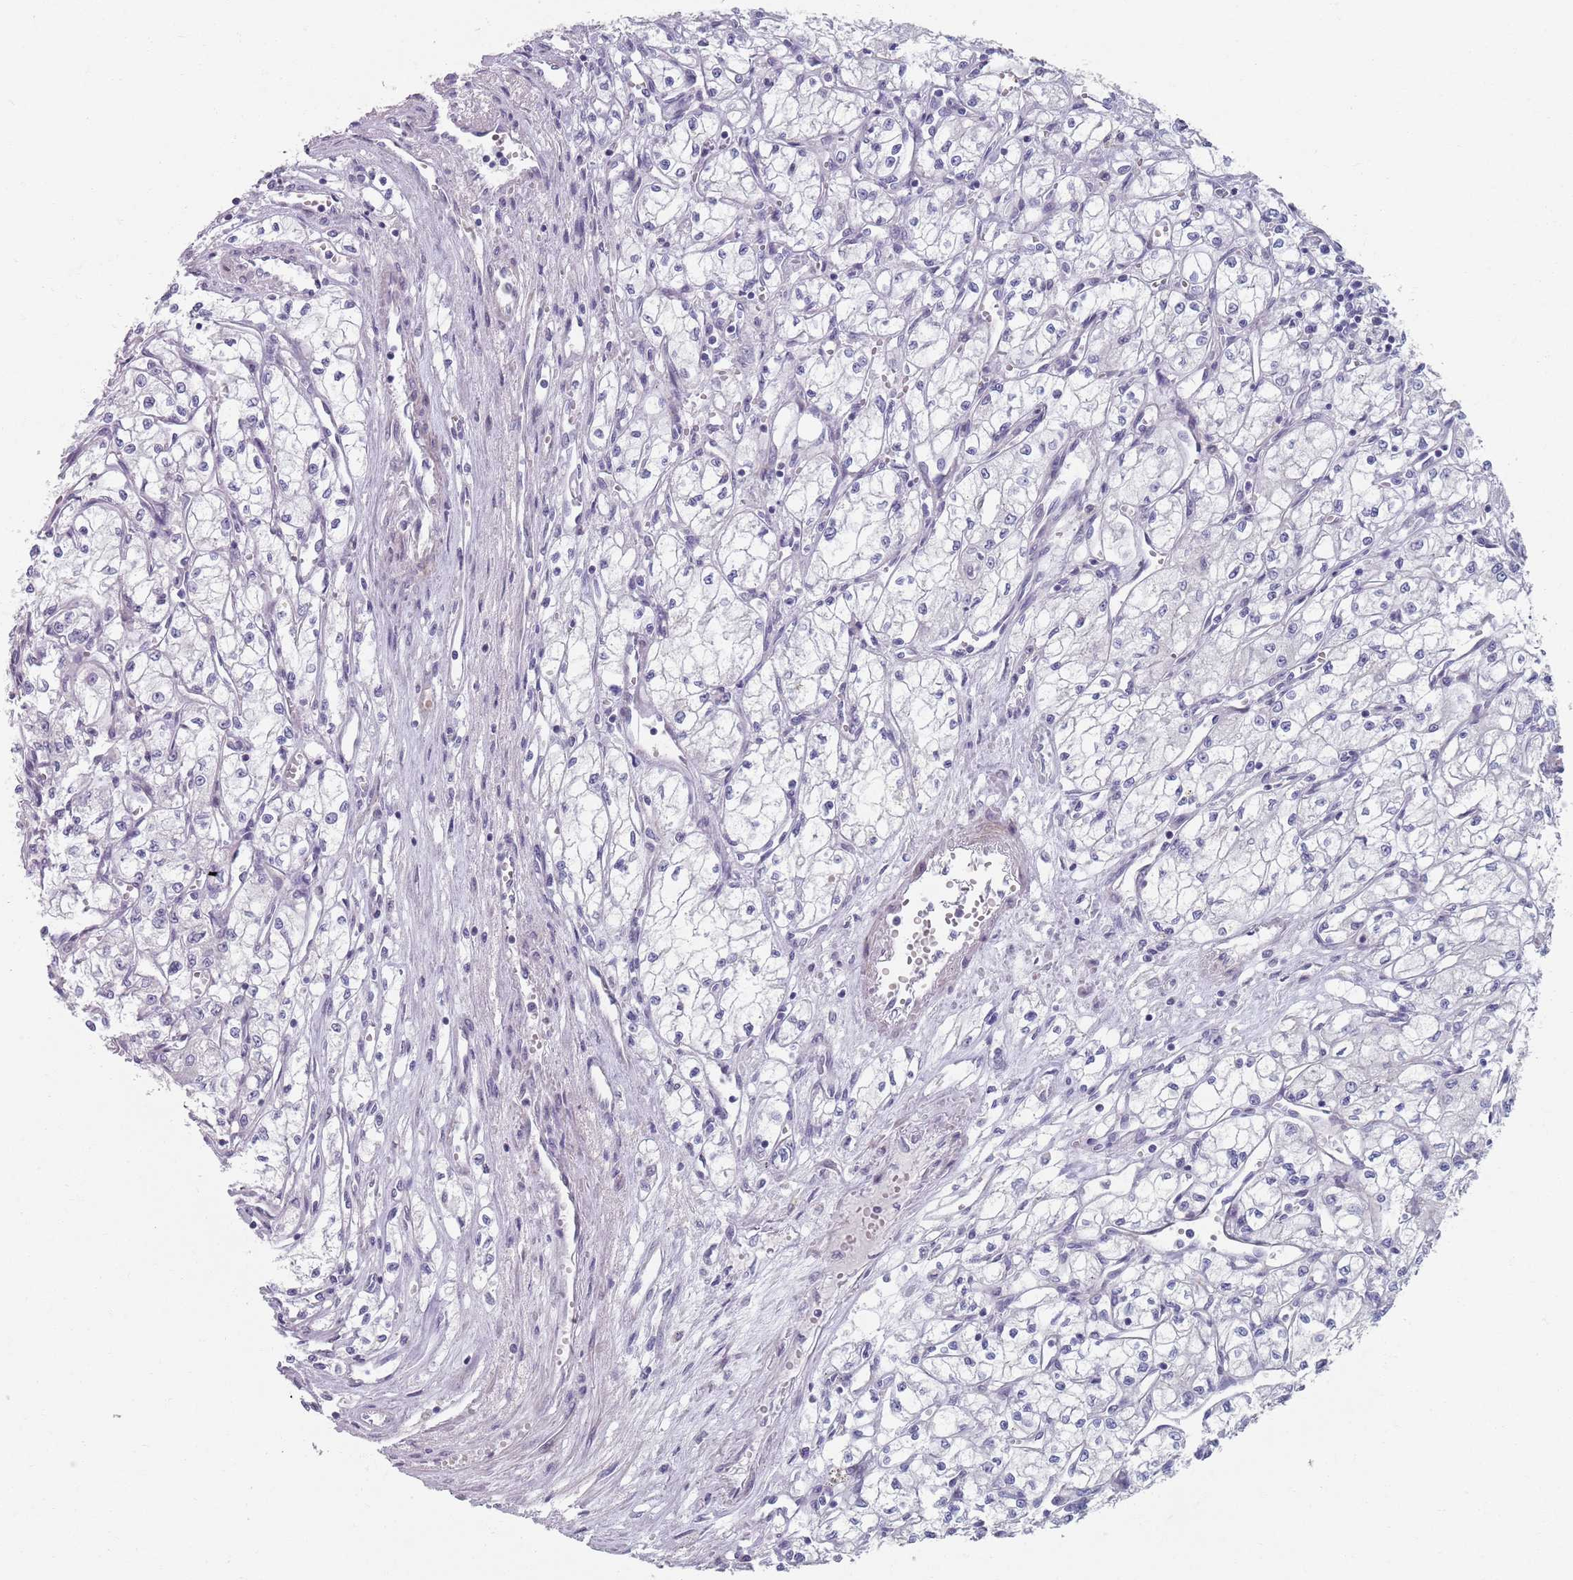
{"staining": {"intensity": "negative", "quantity": "none", "location": "none"}, "tissue": "renal cancer", "cell_type": "Tumor cells", "image_type": "cancer", "snomed": [{"axis": "morphology", "description": "Adenocarcinoma, NOS"}, {"axis": "topography", "description": "Kidney"}], "caption": "This is a micrograph of immunohistochemistry (IHC) staining of renal cancer (adenocarcinoma), which shows no positivity in tumor cells. The staining is performed using DAB brown chromogen with nuclei counter-stained in using hematoxylin.", "gene": "SAMD1", "patient": {"sex": "male", "age": 59}}